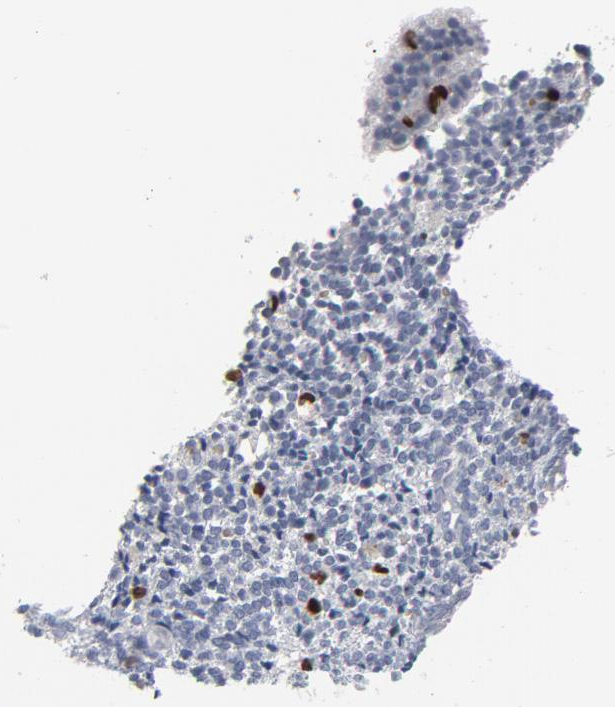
{"staining": {"intensity": "negative", "quantity": "none", "location": "none"}, "tissue": "endometrium", "cell_type": "Cells in endometrial stroma", "image_type": "normal", "snomed": [{"axis": "morphology", "description": "Normal tissue, NOS"}, {"axis": "topography", "description": "Endometrium"}], "caption": "Immunohistochemistry (IHC) micrograph of normal endometrium: human endometrium stained with DAB (3,3'-diaminobenzidine) shows no significant protein expression in cells in endometrial stroma. (DAB (3,3'-diaminobenzidine) IHC with hematoxylin counter stain).", "gene": "SPI1", "patient": {"sex": "female", "age": 27}}